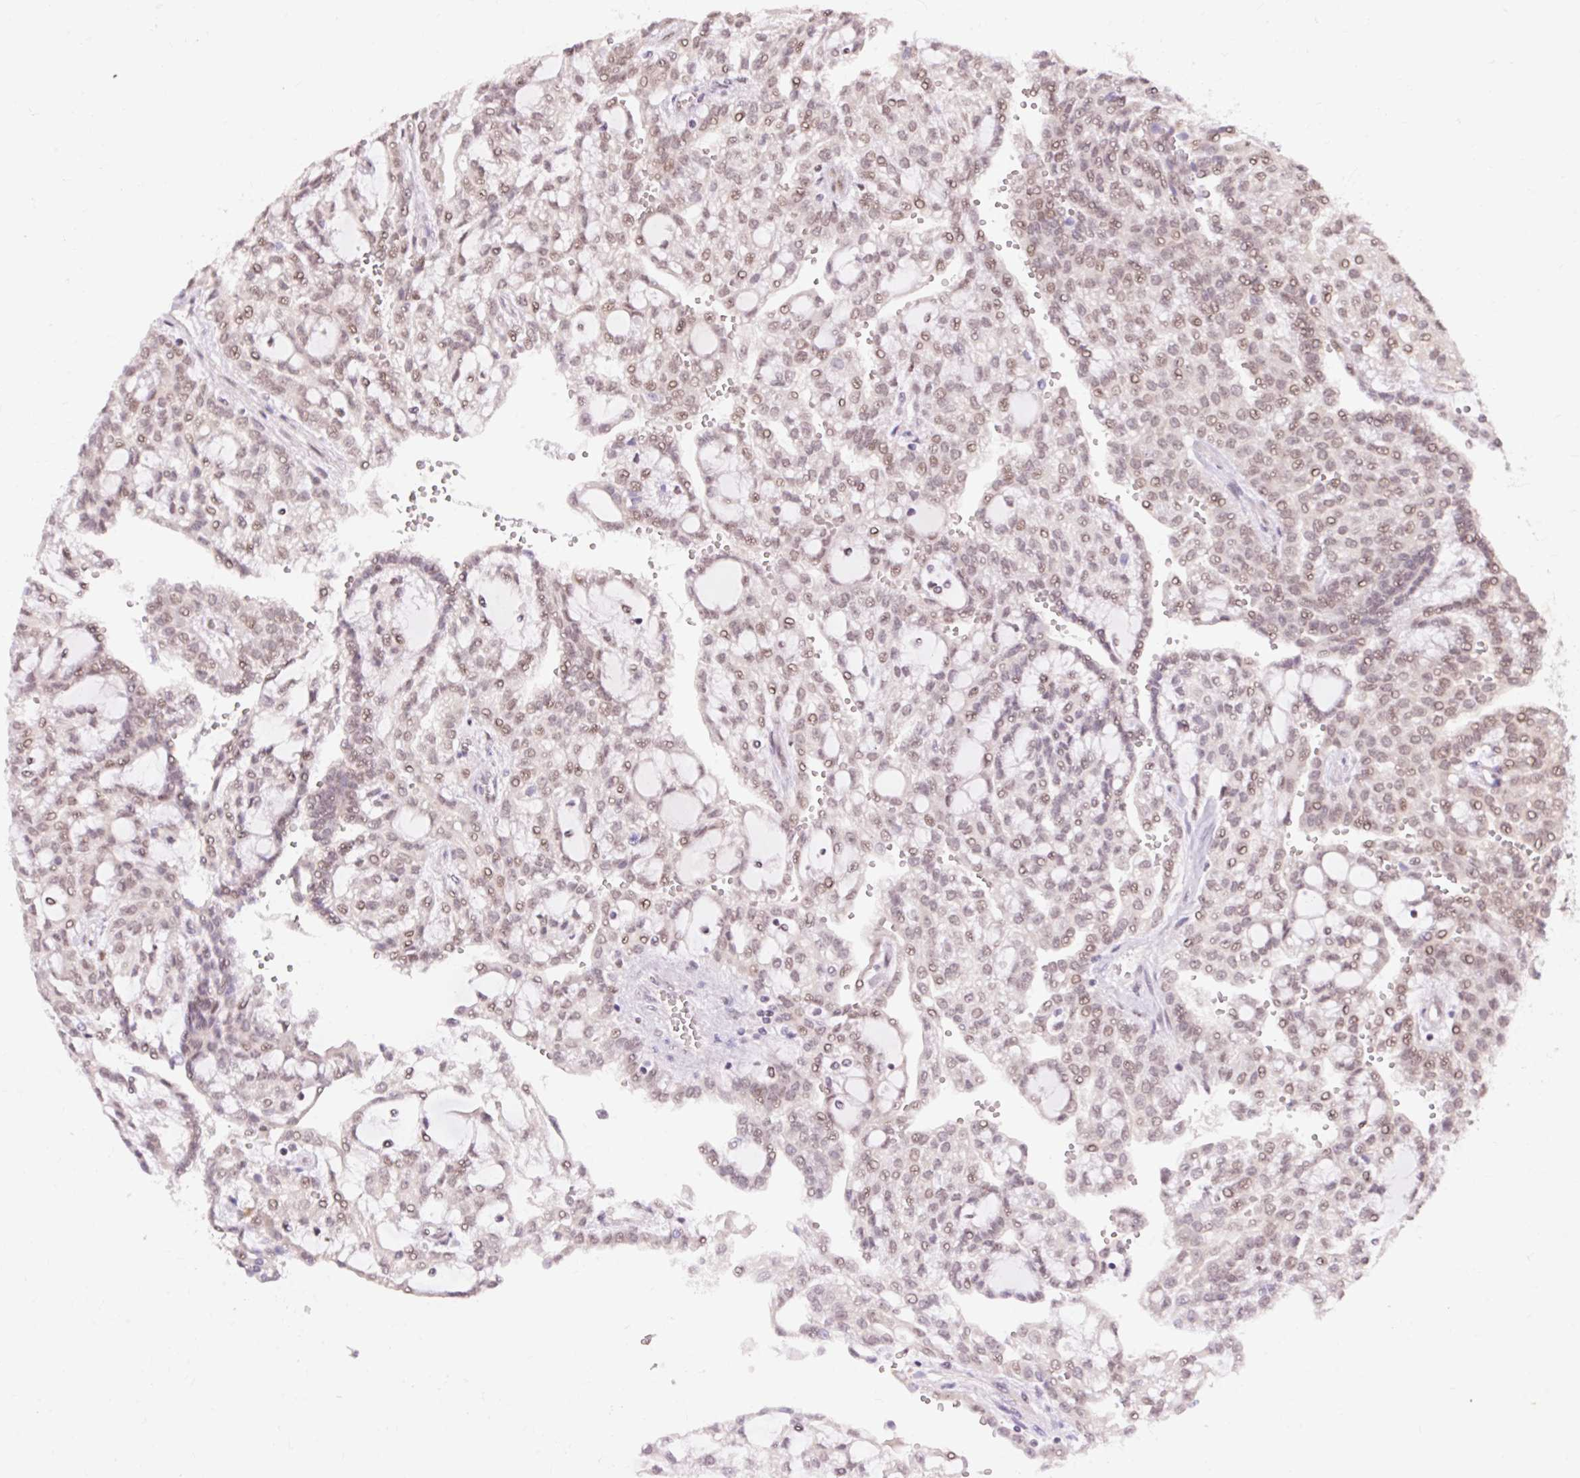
{"staining": {"intensity": "weak", "quantity": ">75%", "location": "nuclear"}, "tissue": "renal cancer", "cell_type": "Tumor cells", "image_type": "cancer", "snomed": [{"axis": "morphology", "description": "Adenocarcinoma, NOS"}, {"axis": "topography", "description": "Kidney"}], "caption": "Tumor cells display low levels of weak nuclear expression in approximately >75% of cells in renal adenocarcinoma.", "gene": "NPIPB12", "patient": {"sex": "male", "age": 63}}